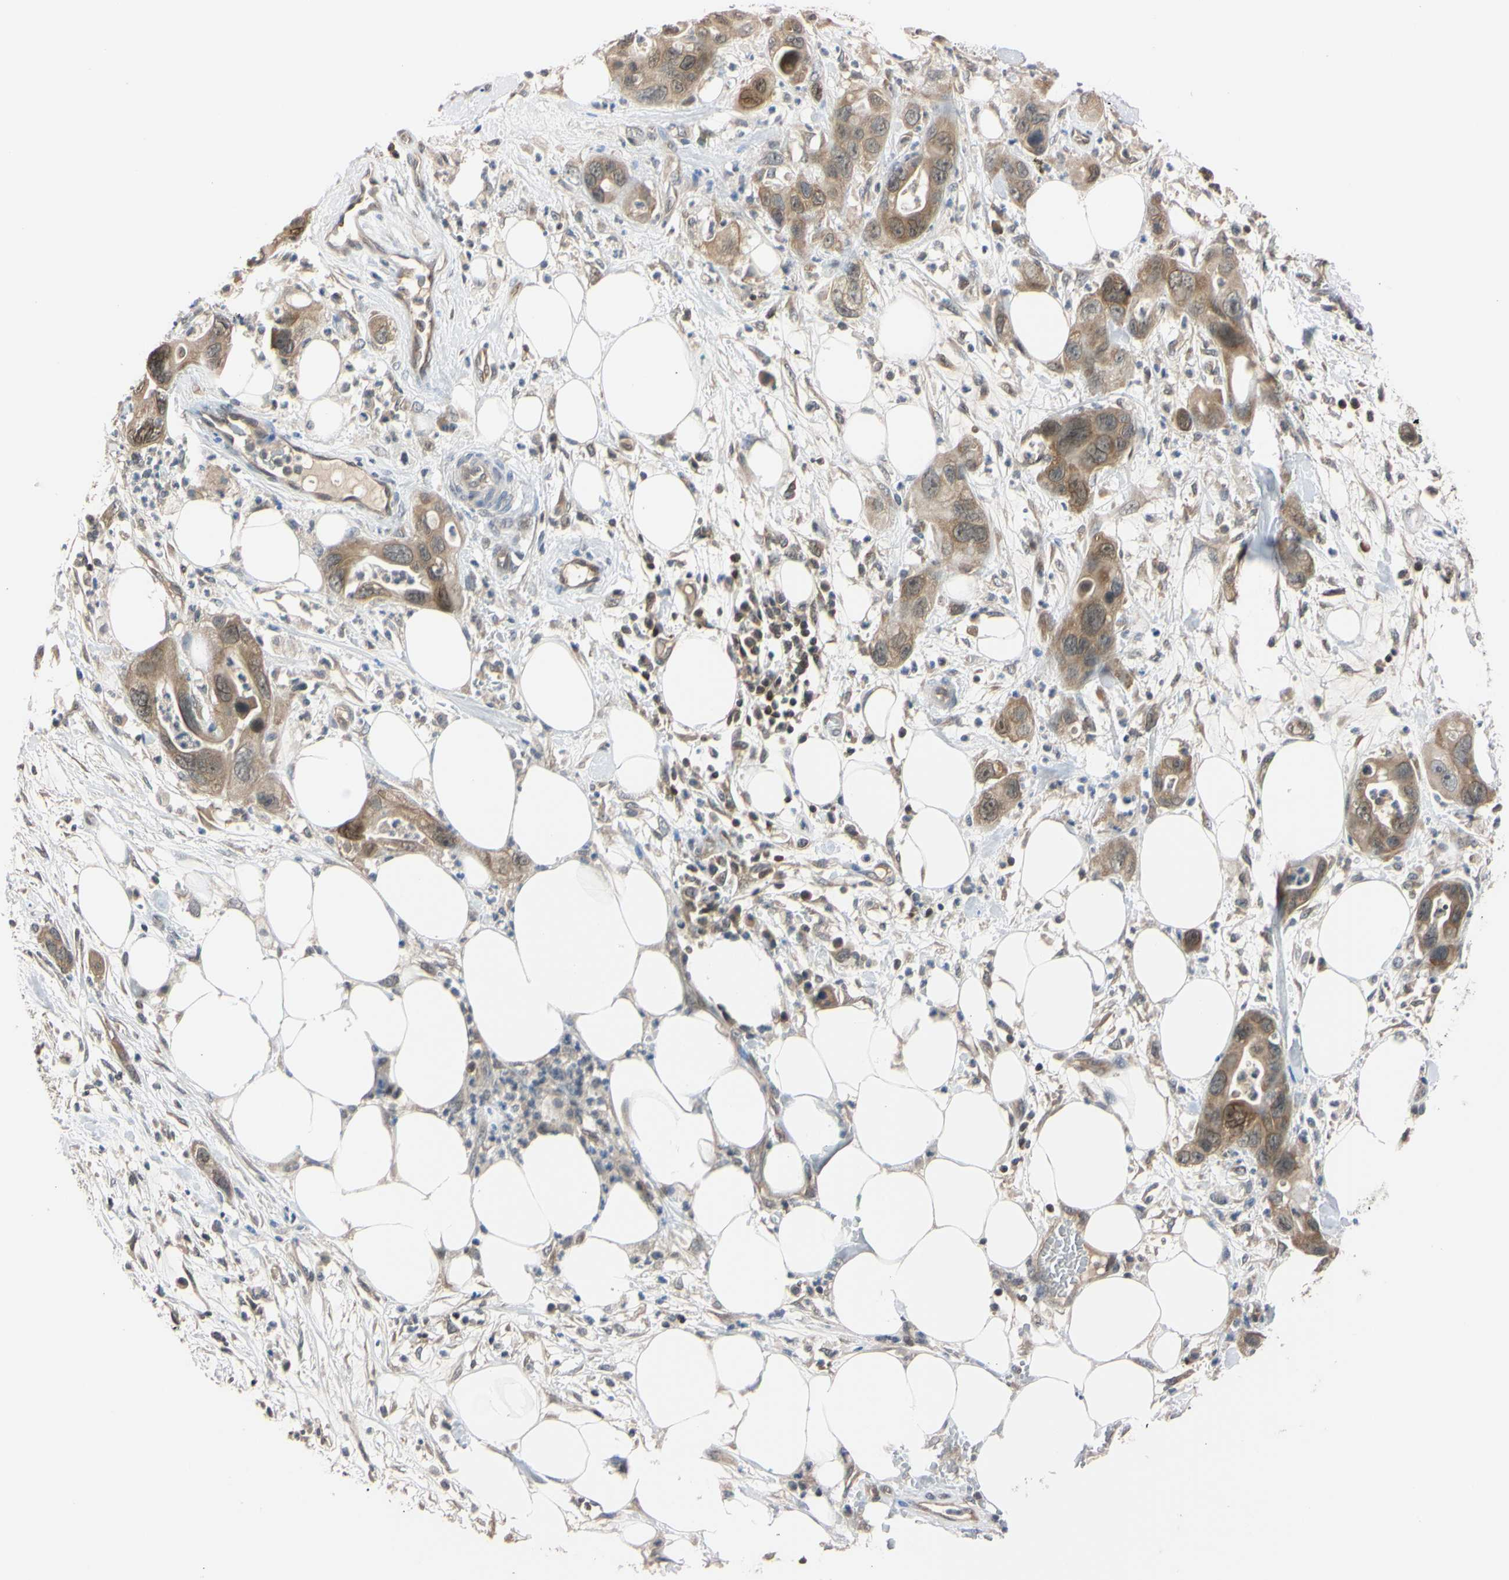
{"staining": {"intensity": "weak", "quantity": ">75%", "location": "cytoplasmic/membranous"}, "tissue": "pancreatic cancer", "cell_type": "Tumor cells", "image_type": "cancer", "snomed": [{"axis": "morphology", "description": "Adenocarcinoma, NOS"}, {"axis": "topography", "description": "Pancreas"}], "caption": "Immunohistochemical staining of human pancreatic adenocarcinoma reveals low levels of weak cytoplasmic/membranous protein positivity in approximately >75% of tumor cells.", "gene": "UBE2I", "patient": {"sex": "female", "age": 71}}